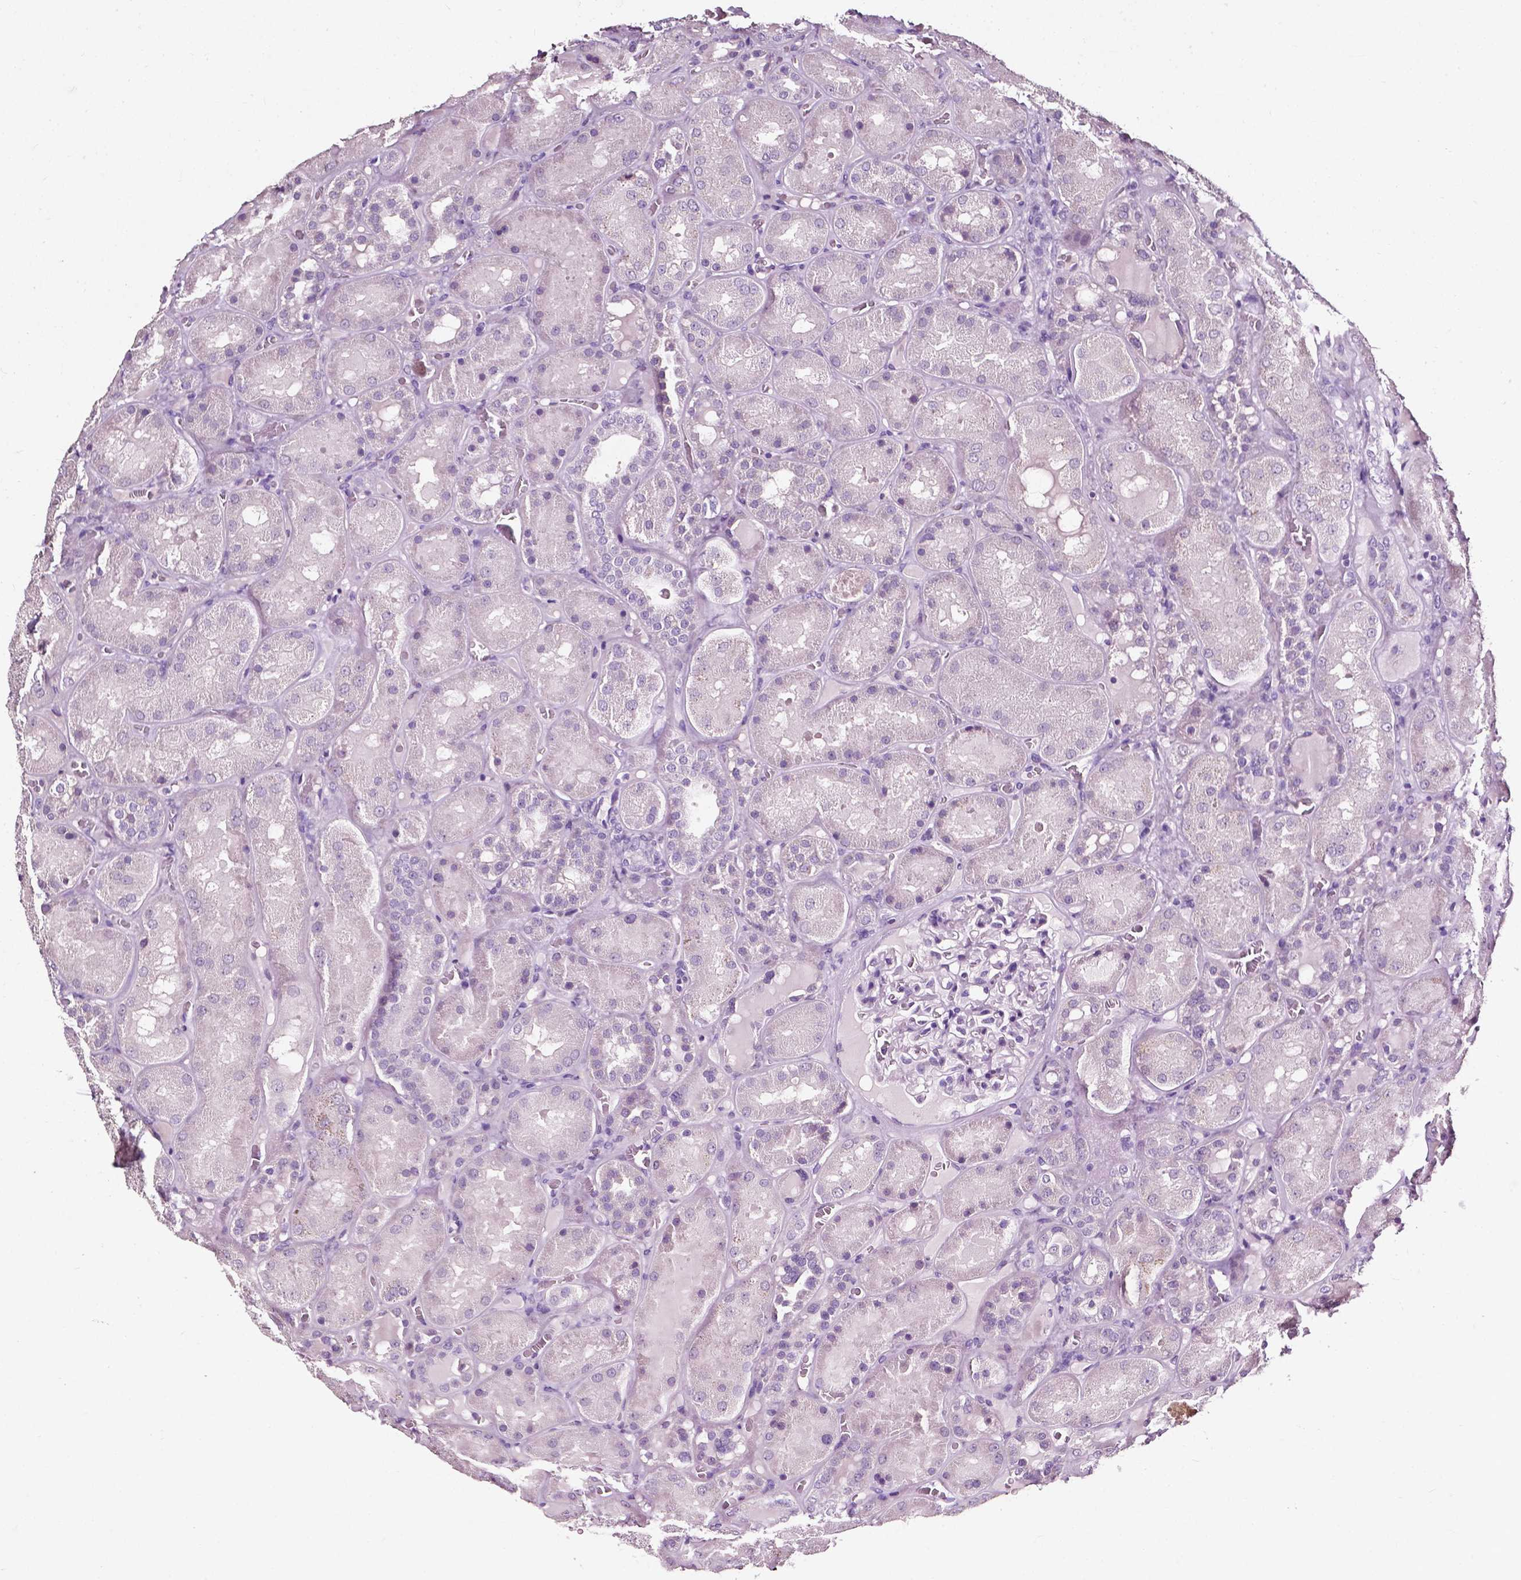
{"staining": {"intensity": "negative", "quantity": "none", "location": "none"}, "tissue": "kidney", "cell_type": "Cells in glomeruli", "image_type": "normal", "snomed": [{"axis": "morphology", "description": "Normal tissue, NOS"}, {"axis": "topography", "description": "Kidney"}], "caption": "Immunohistochemical staining of benign kidney demonstrates no significant staining in cells in glomeruli. The staining is performed using DAB (3,3'-diaminobenzidine) brown chromogen with nuclei counter-stained in using hematoxylin.", "gene": "DEFA5", "patient": {"sex": "male", "age": 73}}